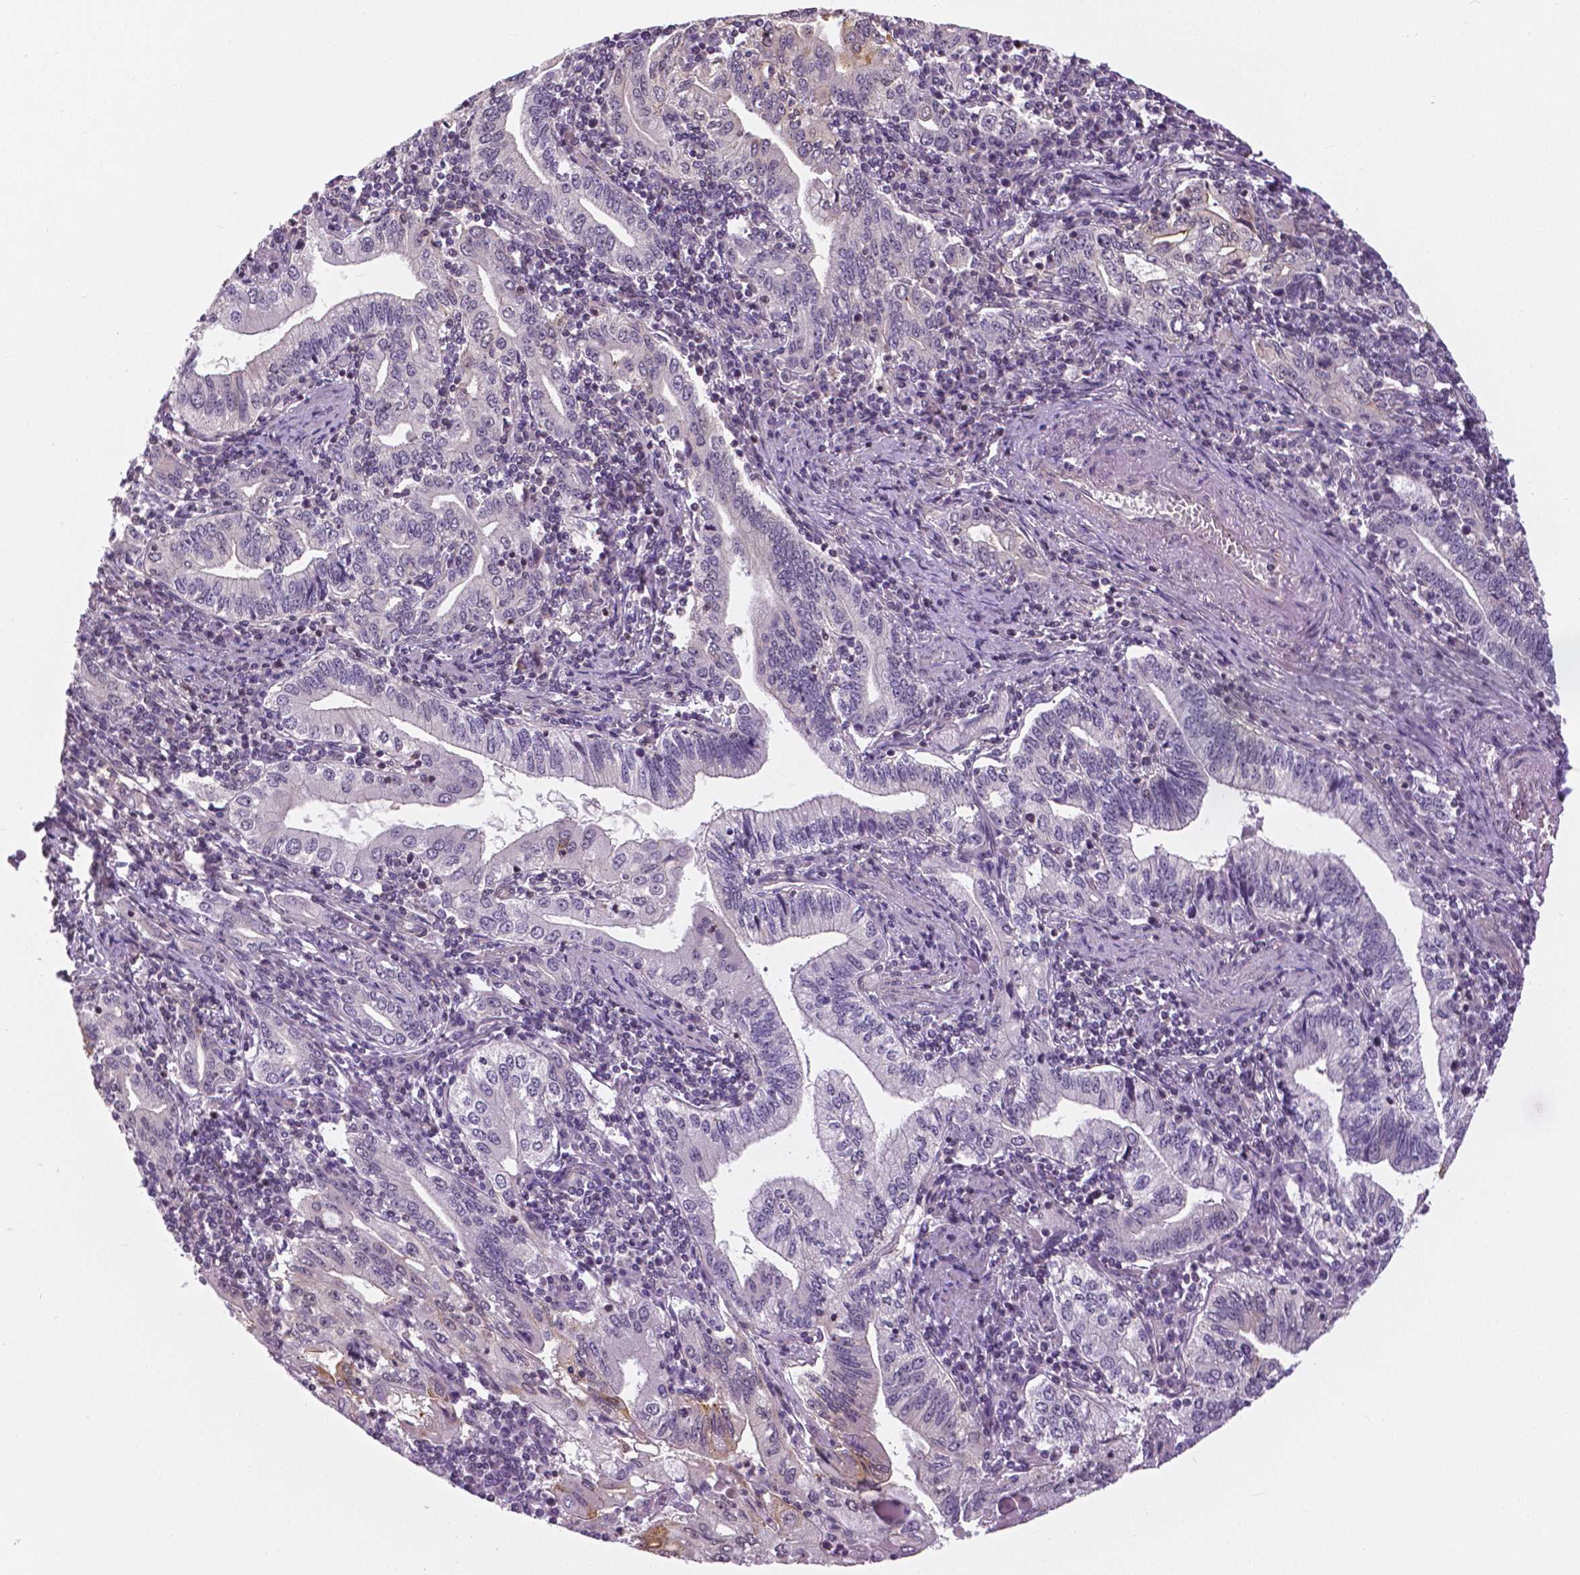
{"staining": {"intensity": "moderate", "quantity": "<25%", "location": "cytoplasmic/membranous"}, "tissue": "stomach cancer", "cell_type": "Tumor cells", "image_type": "cancer", "snomed": [{"axis": "morphology", "description": "Adenocarcinoma, NOS"}, {"axis": "topography", "description": "Stomach, lower"}], "caption": "DAB immunohistochemical staining of stomach cancer (adenocarcinoma) demonstrates moderate cytoplasmic/membranous protein staining in about <25% of tumor cells.", "gene": "ANXA13", "patient": {"sex": "female", "age": 72}}